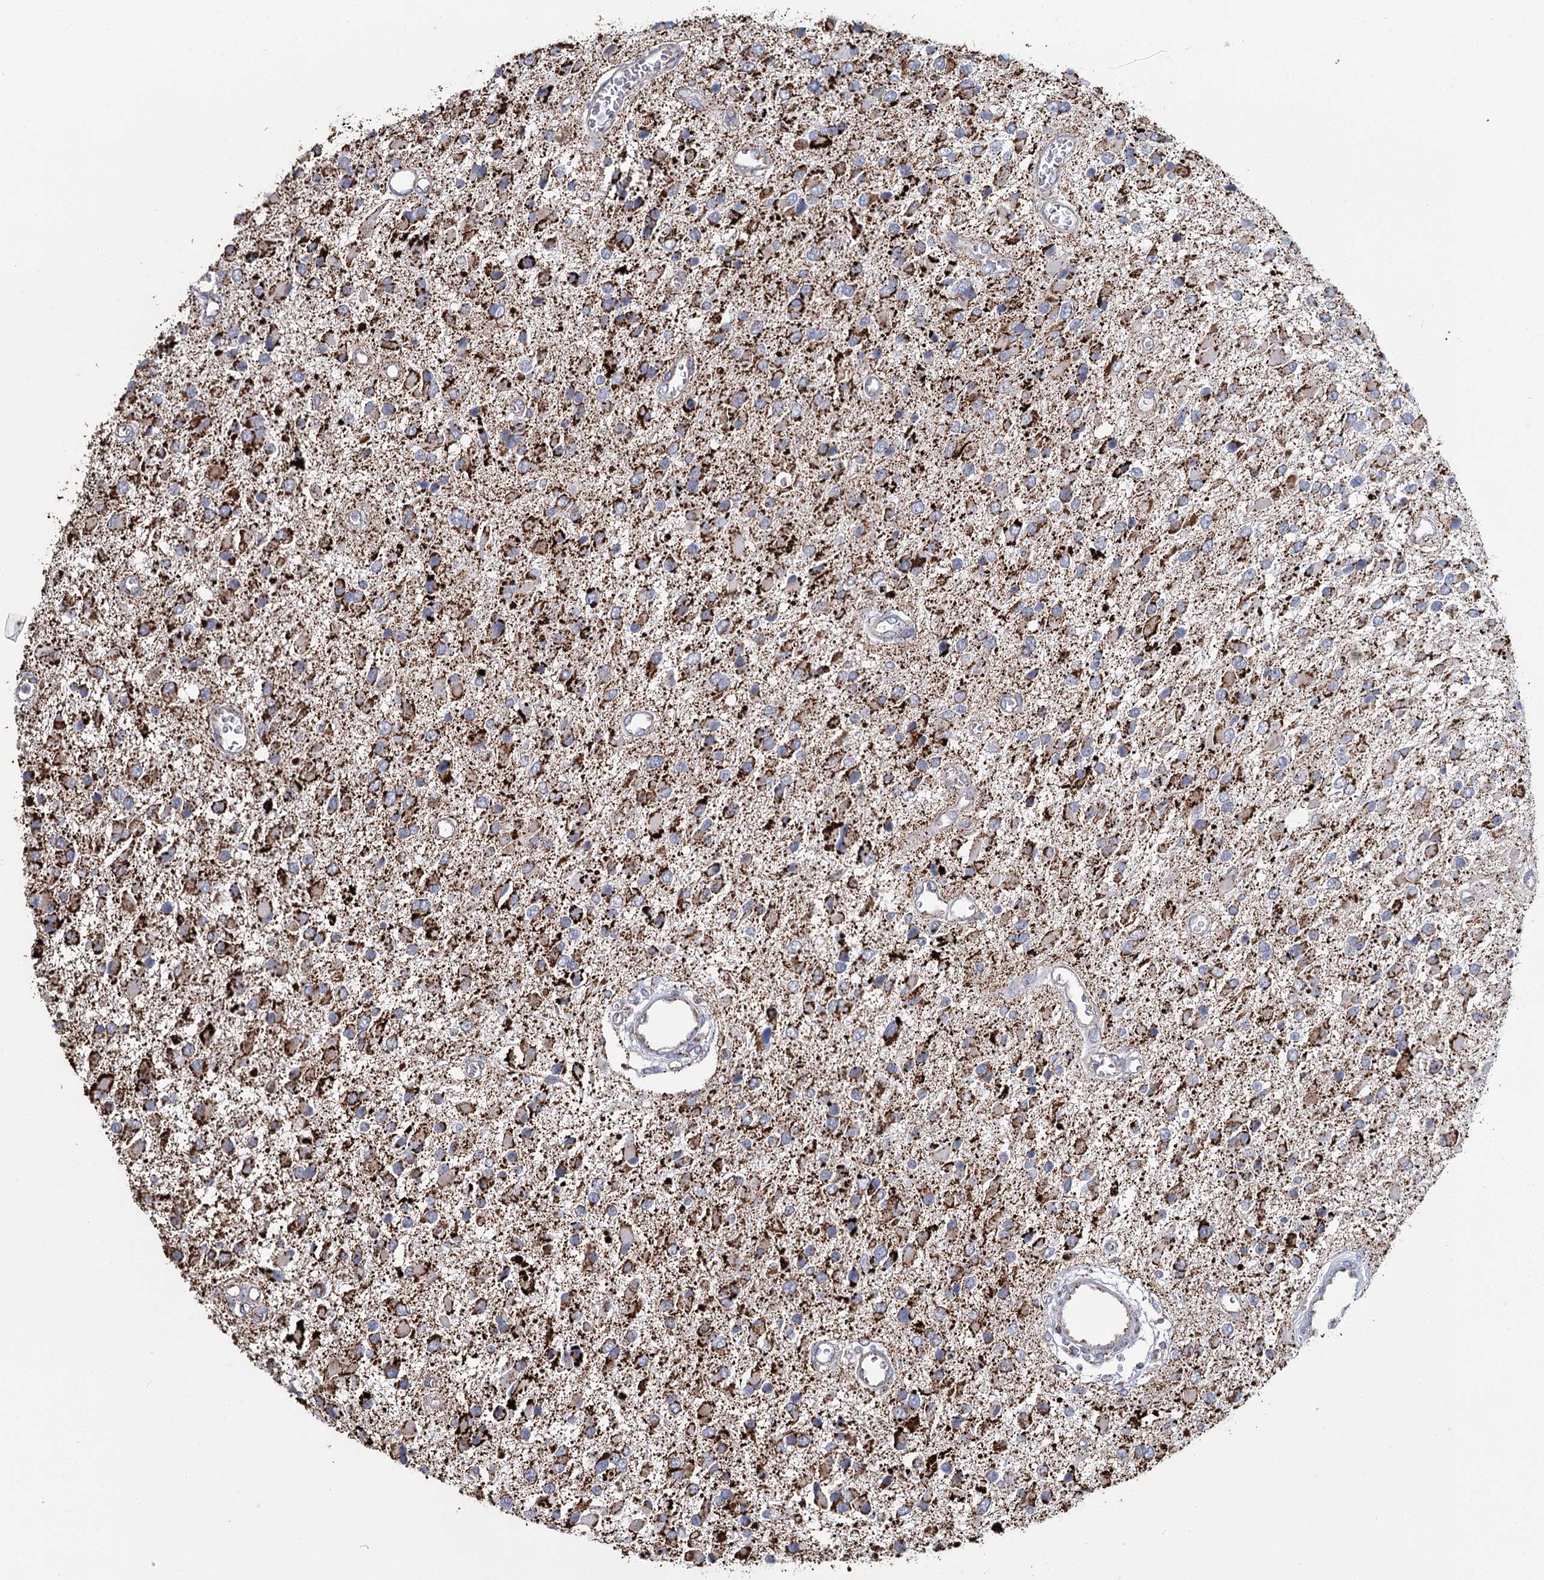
{"staining": {"intensity": "strong", "quantity": "25%-75%", "location": "cytoplasmic/membranous"}, "tissue": "glioma", "cell_type": "Tumor cells", "image_type": "cancer", "snomed": [{"axis": "morphology", "description": "Glioma, malignant, High grade"}, {"axis": "topography", "description": "Brain"}], "caption": "Human glioma stained for a protein (brown) shows strong cytoplasmic/membranous positive positivity in approximately 25%-75% of tumor cells.", "gene": "MRPL44", "patient": {"sex": "male", "age": 53}}